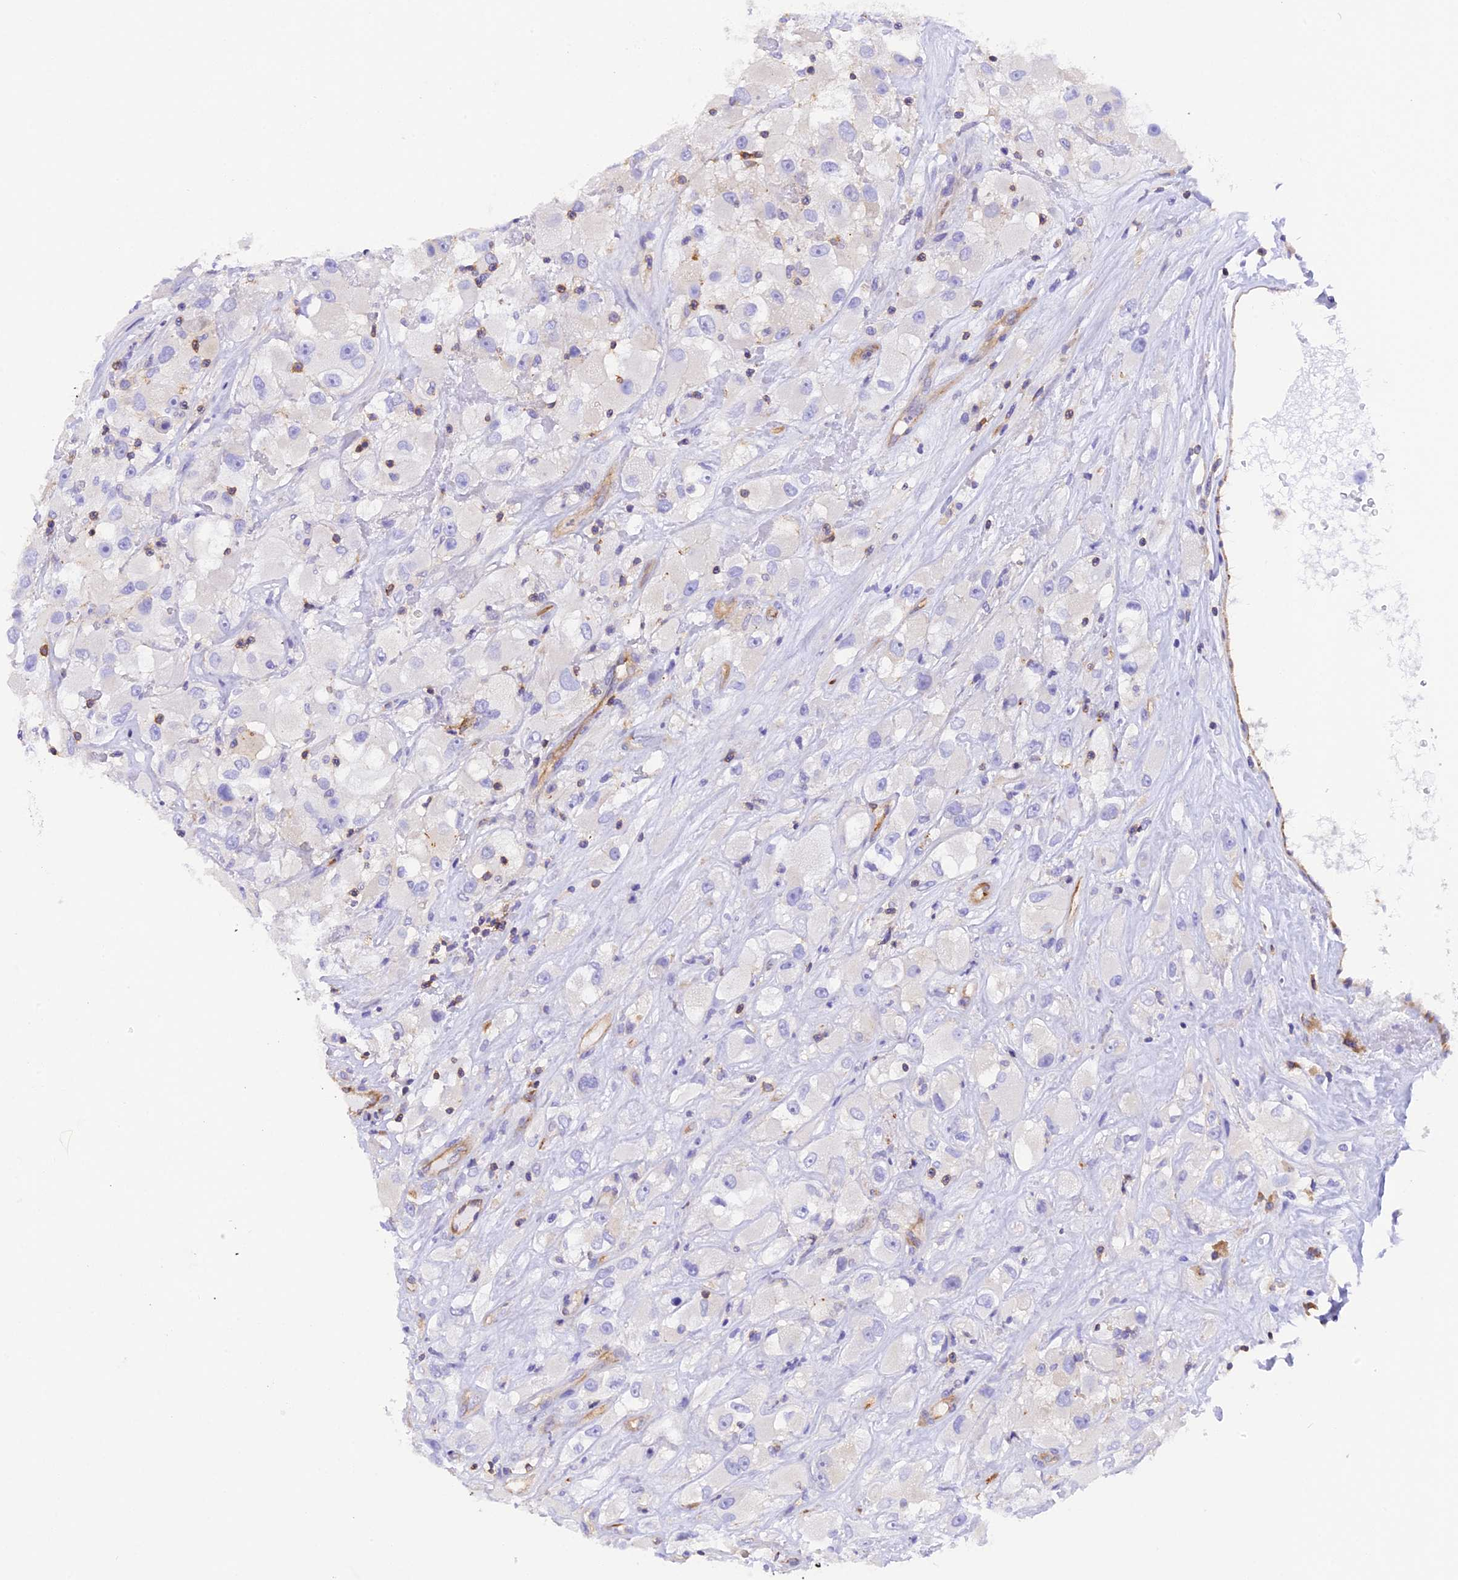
{"staining": {"intensity": "negative", "quantity": "none", "location": "none"}, "tissue": "renal cancer", "cell_type": "Tumor cells", "image_type": "cancer", "snomed": [{"axis": "morphology", "description": "Adenocarcinoma, NOS"}, {"axis": "topography", "description": "Kidney"}], "caption": "Renal cancer (adenocarcinoma) was stained to show a protein in brown. There is no significant staining in tumor cells.", "gene": "FAM193A", "patient": {"sex": "female", "age": 52}}